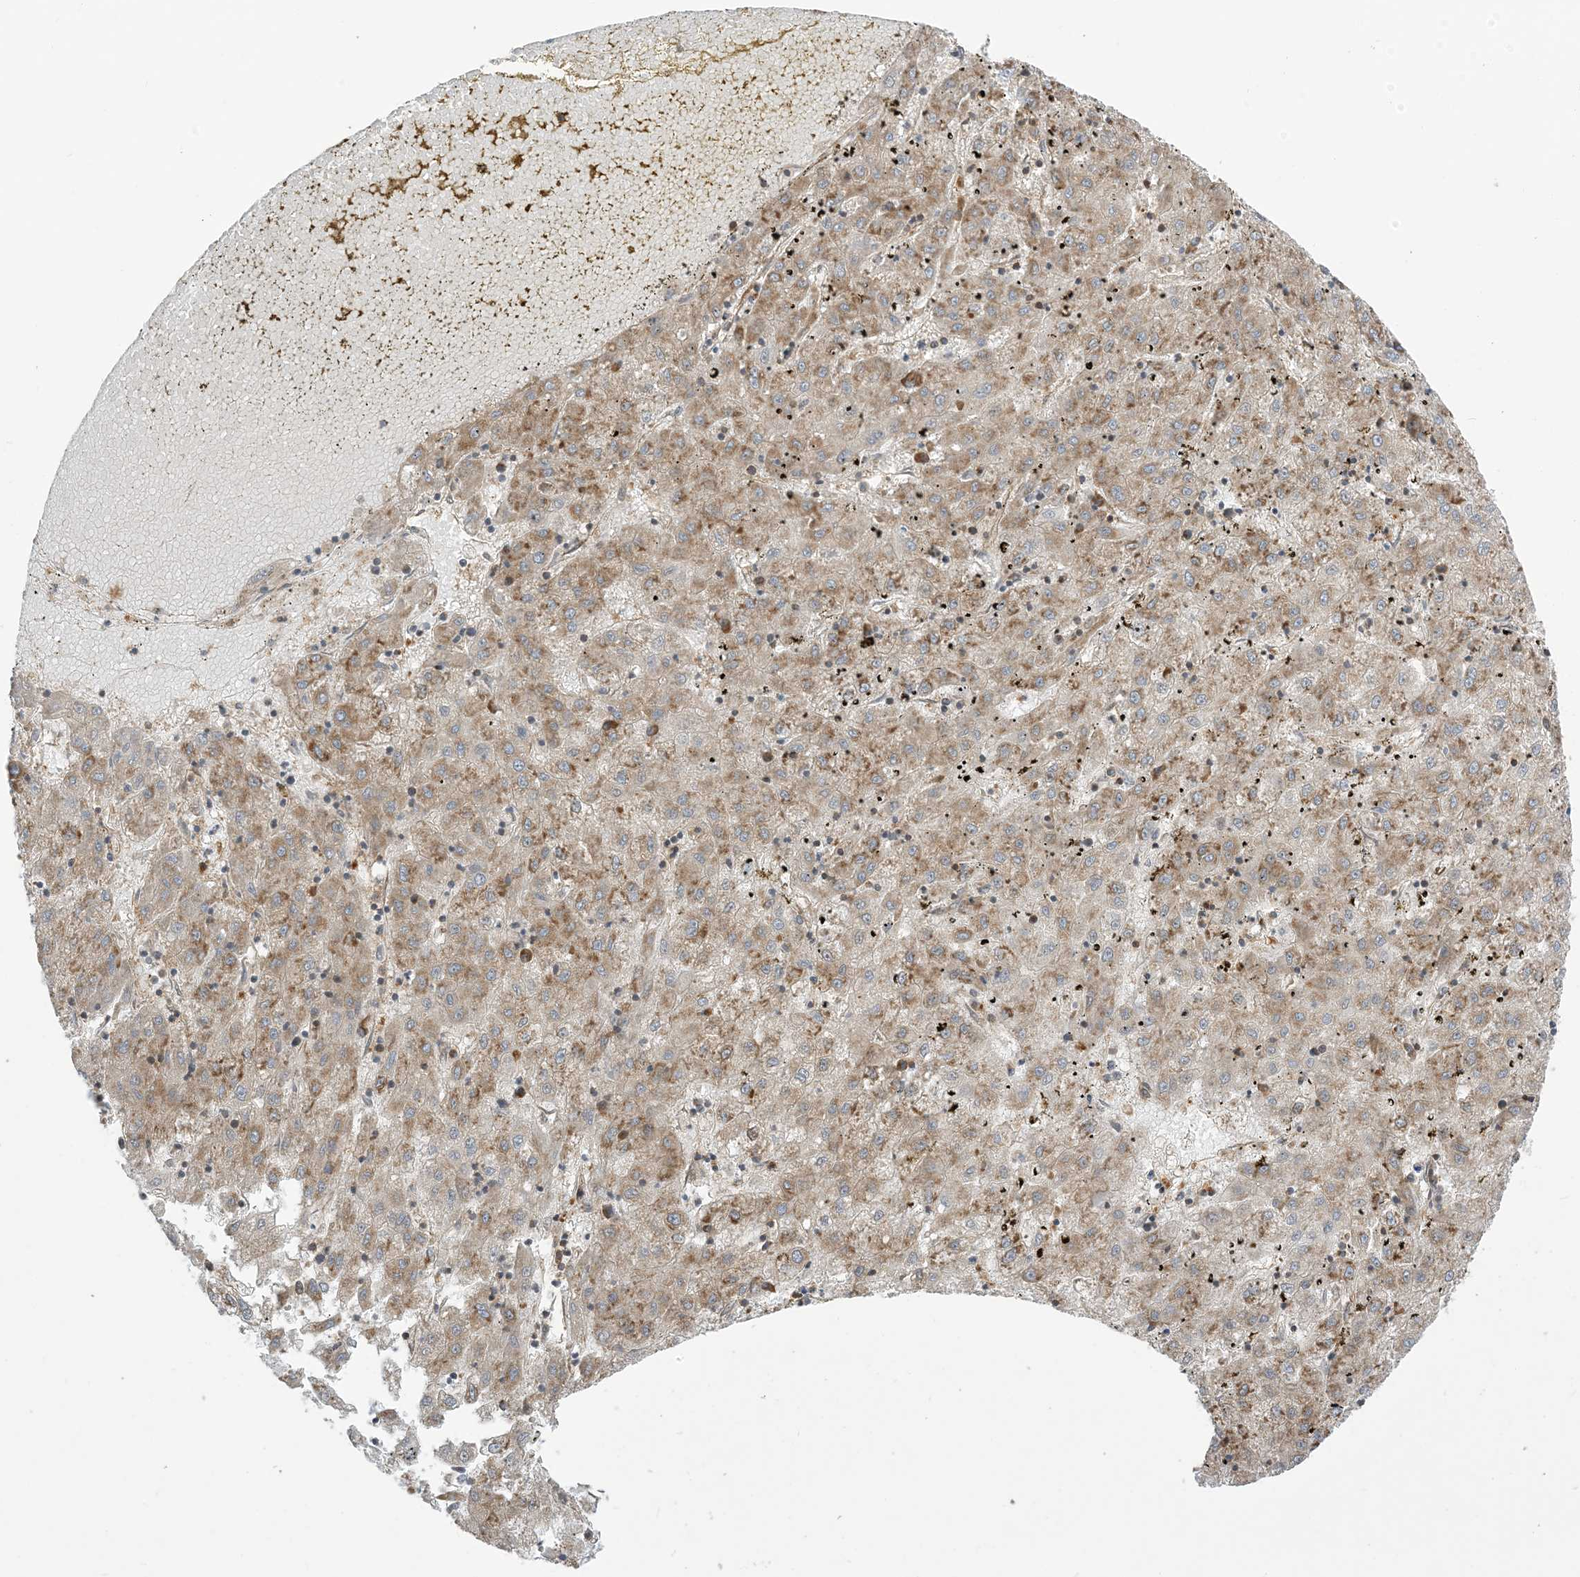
{"staining": {"intensity": "moderate", "quantity": ">75%", "location": "cytoplasmic/membranous"}, "tissue": "liver cancer", "cell_type": "Tumor cells", "image_type": "cancer", "snomed": [{"axis": "morphology", "description": "Carcinoma, Hepatocellular, NOS"}, {"axis": "topography", "description": "Liver"}], "caption": "Liver cancer (hepatocellular carcinoma) tissue displays moderate cytoplasmic/membranous positivity in about >75% of tumor cells, visualized by immunohistochemistry.", "gene": "SRP72", "patient": {"sex": "male", "age": 72}}